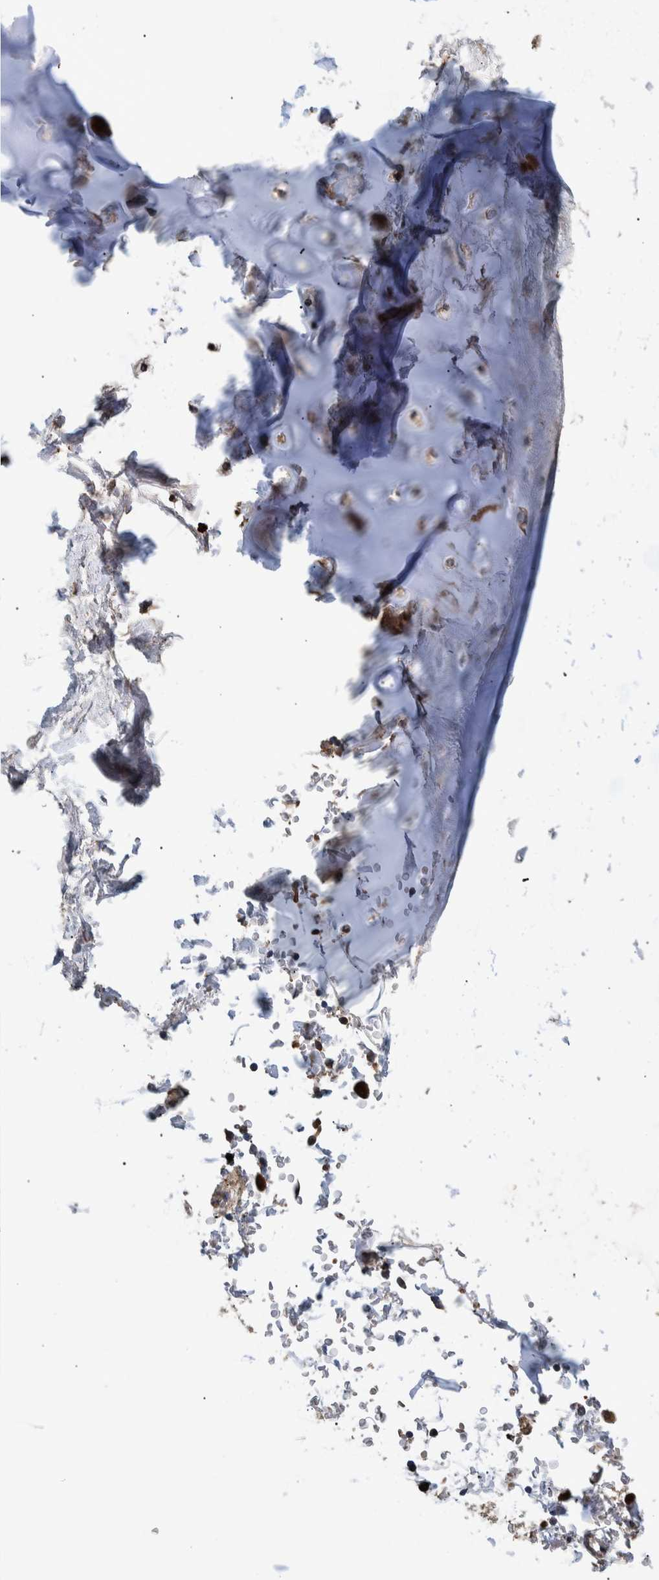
{"staining": {"intensity": "moderate", "quantity": ">75%", "location": "cytoplasmic/membranous,nuclear"}, "tissue": "adipose tissue", "cell_type": "Adipocytes", "image_type": "normal", "snomed": [{"axis": "morphology", "description": "Normal tissue, NOS"}, {"axis": "topography", "description": "Cartilage tissue"}, {"axis": "topography", "description": "Lung"}], "caption": "About >75% of adipocytes in normal human adipose tissue reveal moderate cytoplasmic/membranous,nuclear protein staining as visualized by brown immunohistochemical staining.", "gene": "B3GNTL1", "patient": {"sex": "female", "age": 77}}